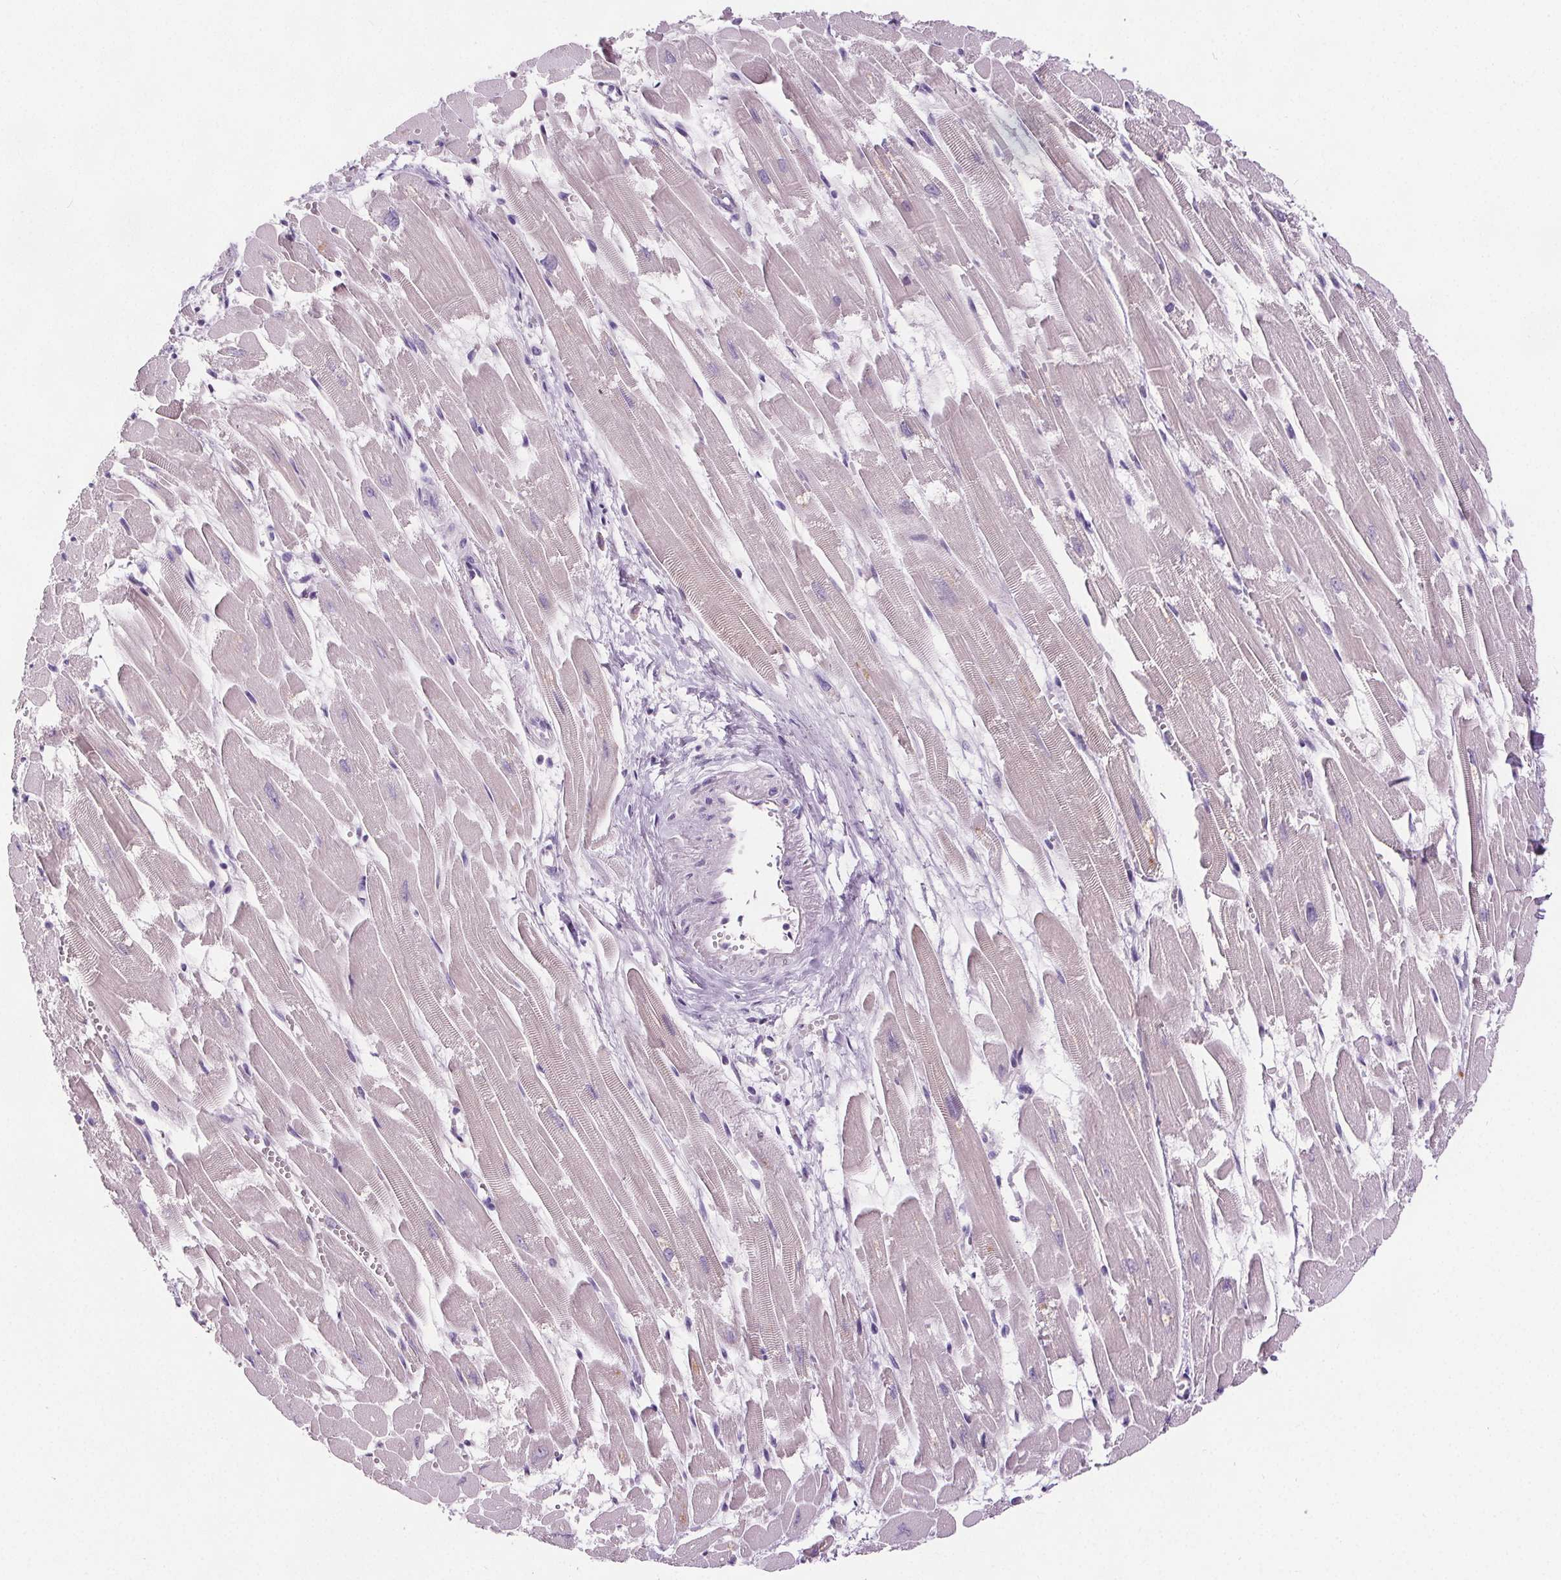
{"staining": {"intensity": "negative", "quantity": "none", "location": "none"}, "tissue": "heart muscle", "cell_type": "Cardiomyocytes", "image_type": "normal", "snomed": [{"axis": "morphology", "description": "Normal tissue, NOS"}, {"axis": "topography", "description": "Heart"}], "caption": "Immunohistochemical staining of benign human heart muscle displays no significant expression in cardiomyocytes.", "gene": "CD5L", "patient": {"sex": "female", "age": 52}}